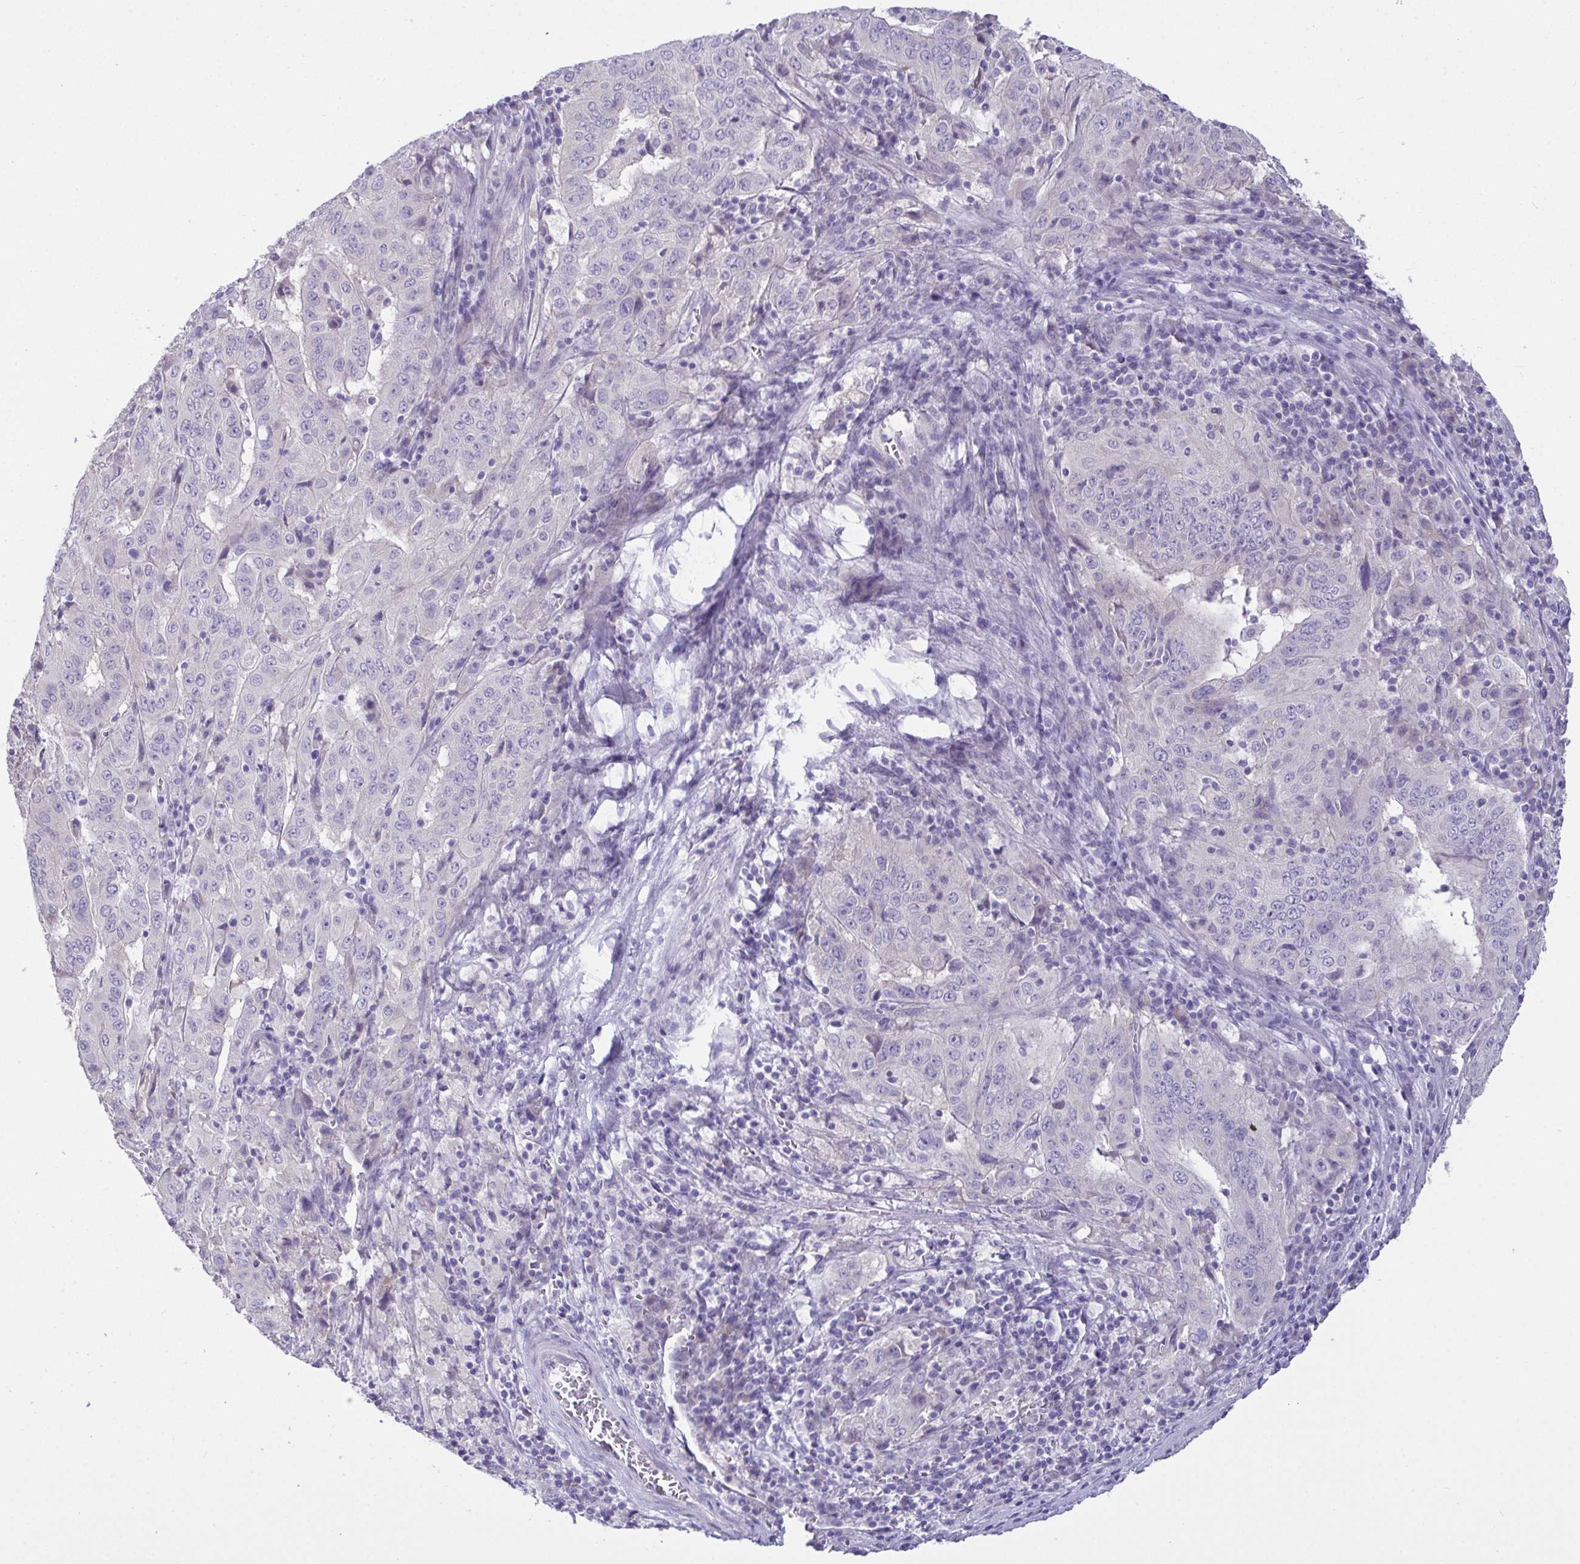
{"staining": {"intensity": "negative", "quantity": "none", "location": "none"}, "tissue": "pancreatic cancer", "cell_type": "Tumor cells", "image_type": "cancer", "snomed": [{"axis": "morphology", "description": "Adenocarcinoma, NOS"}, {"axis": "topography", "description": "Pancreas"}], "caption": "Tumor cells show no significant protein staining in pancreatic cancer (adenocarcinoma). (DAB immunohistochemistry, high magnification).", "gene": "C4orf33", "patient": {"sex": "male", "age": 63}}